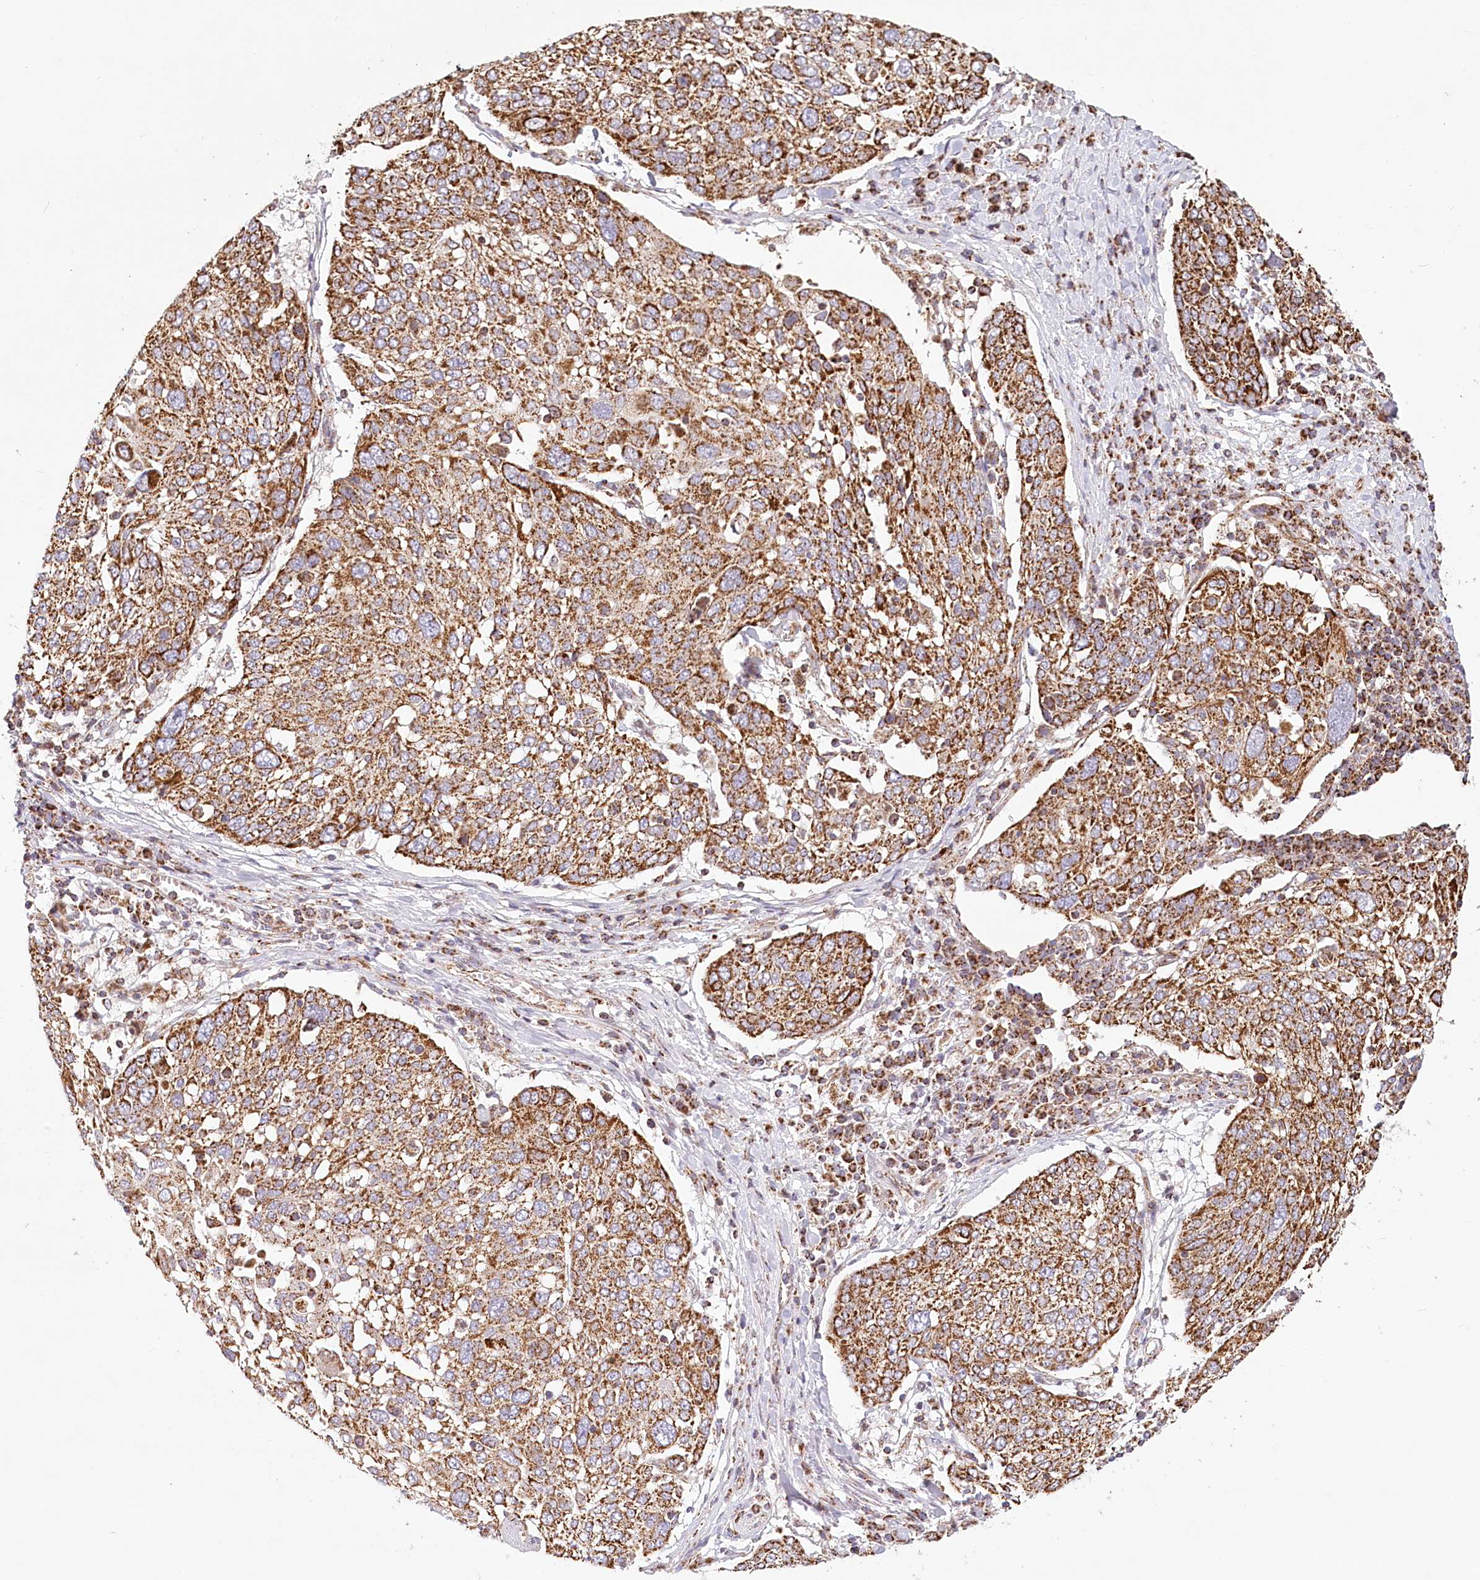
{"staining": {"intensity": "strong", "quantity": ">75%", "location": "cytoplasmic/membranous"}, "tissue": "lung cancer", "cell_type": "Tumor cells", "image_type": "cancer", "snomed": [{"axis": "morphology", "description": "Squamous cell carcinoma, NOS"}, {"axis": "topography", "description": "Lung"}], "caption": "Tumor cells display high levels of strong cytoplasmic/membranous expression in approximately >75% of cells in human lung cancer (squamous cell carcinoma).", "gene": "UMPS", "patient": {"sex": "male", "age": 65}}